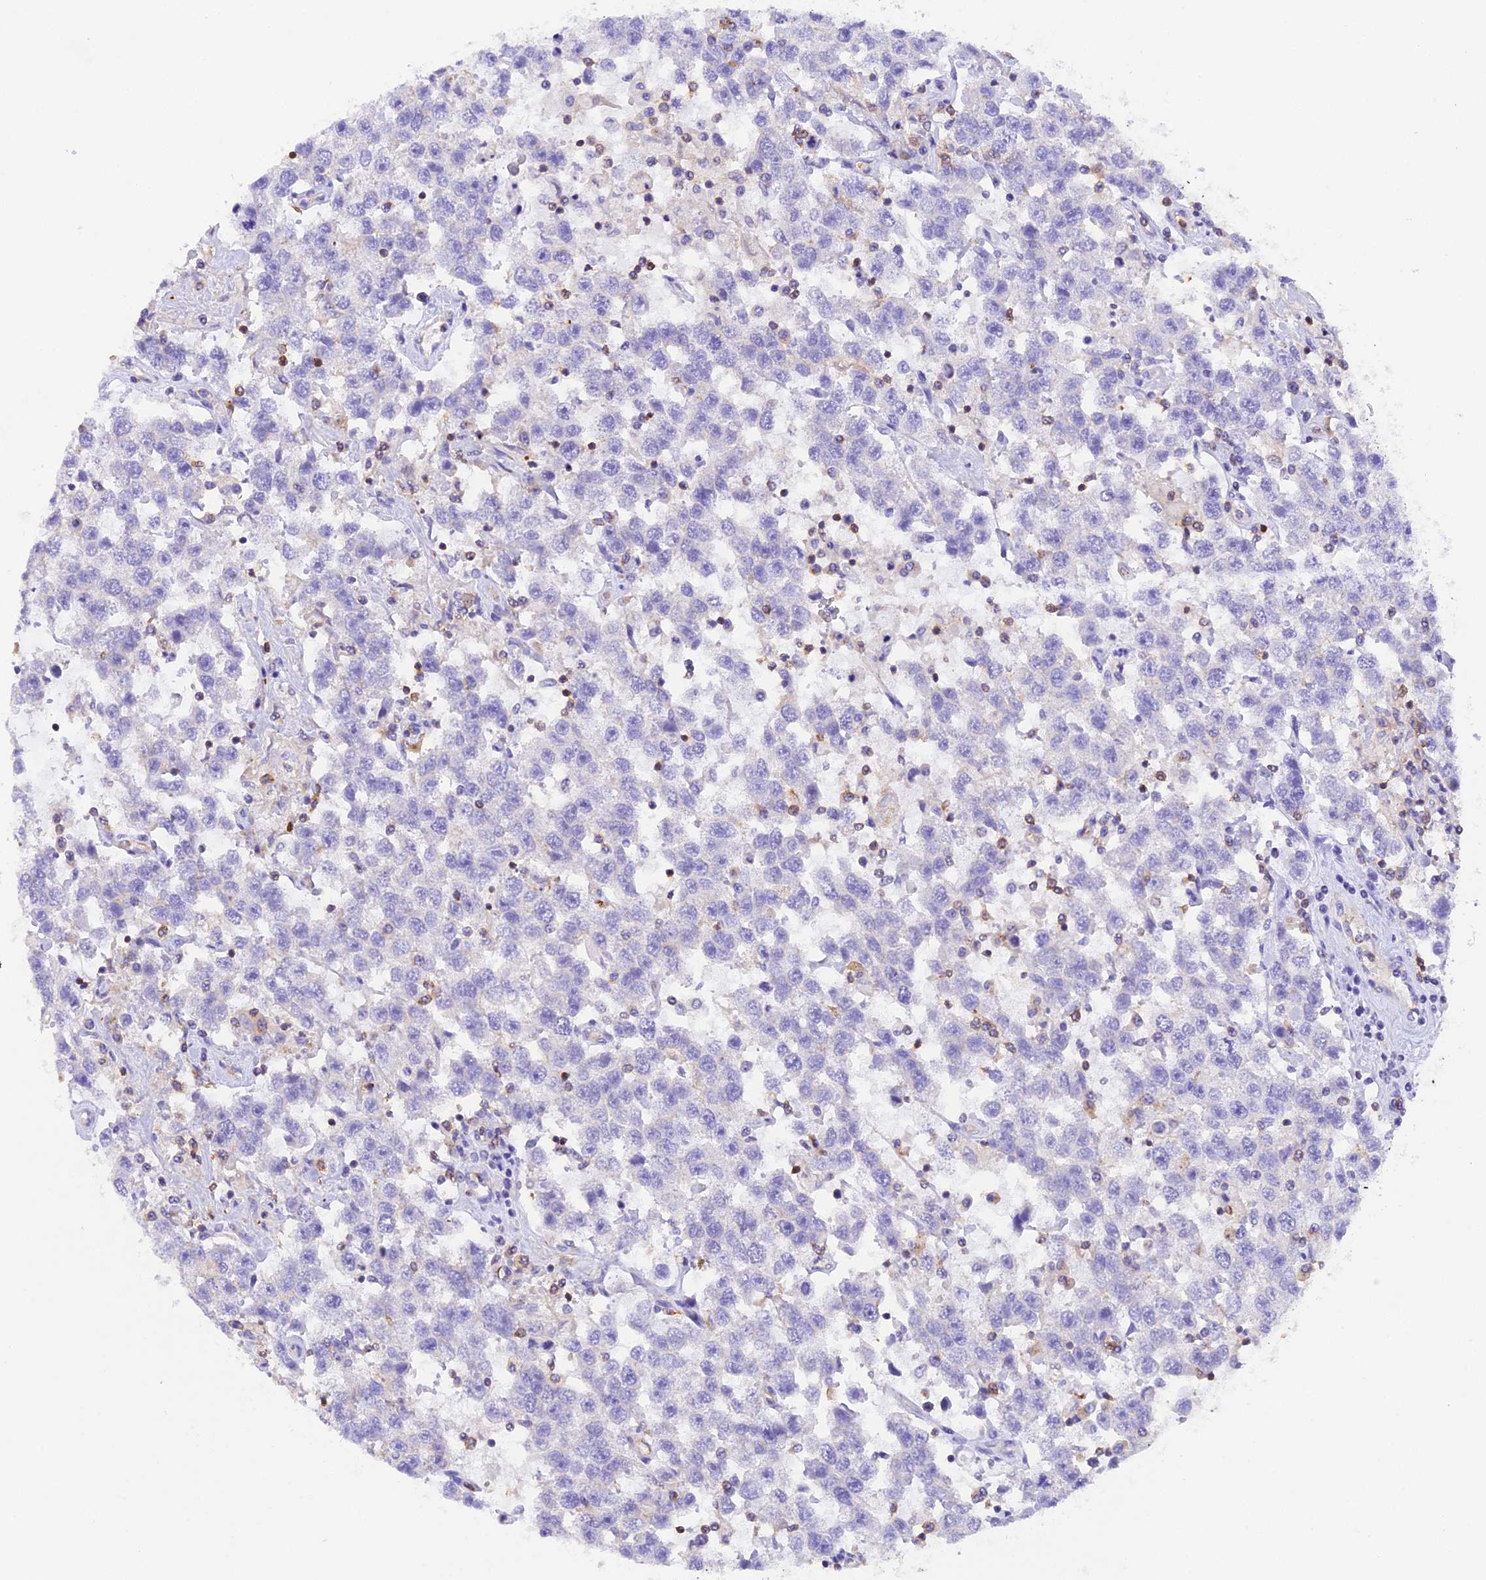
{"staining": {"intensity": "negative", "quantity": "none", "location": "none"}, "tissue": "testis cancer", "cell_type": "Tumor cells", "image_type": "cancer", "snomed": [{"axis": "morphology", "description": "Seminoma, NOS"}, {"axis": "topography", "description": "Testis"}], "caption": "A high-resolution histopathology image shows IHC staining of seminoma (testis), which demonstrates no significant positivity in tumor cells.", "gene": "FAM193A", "patient": {"sex": "male", "age": 41}}